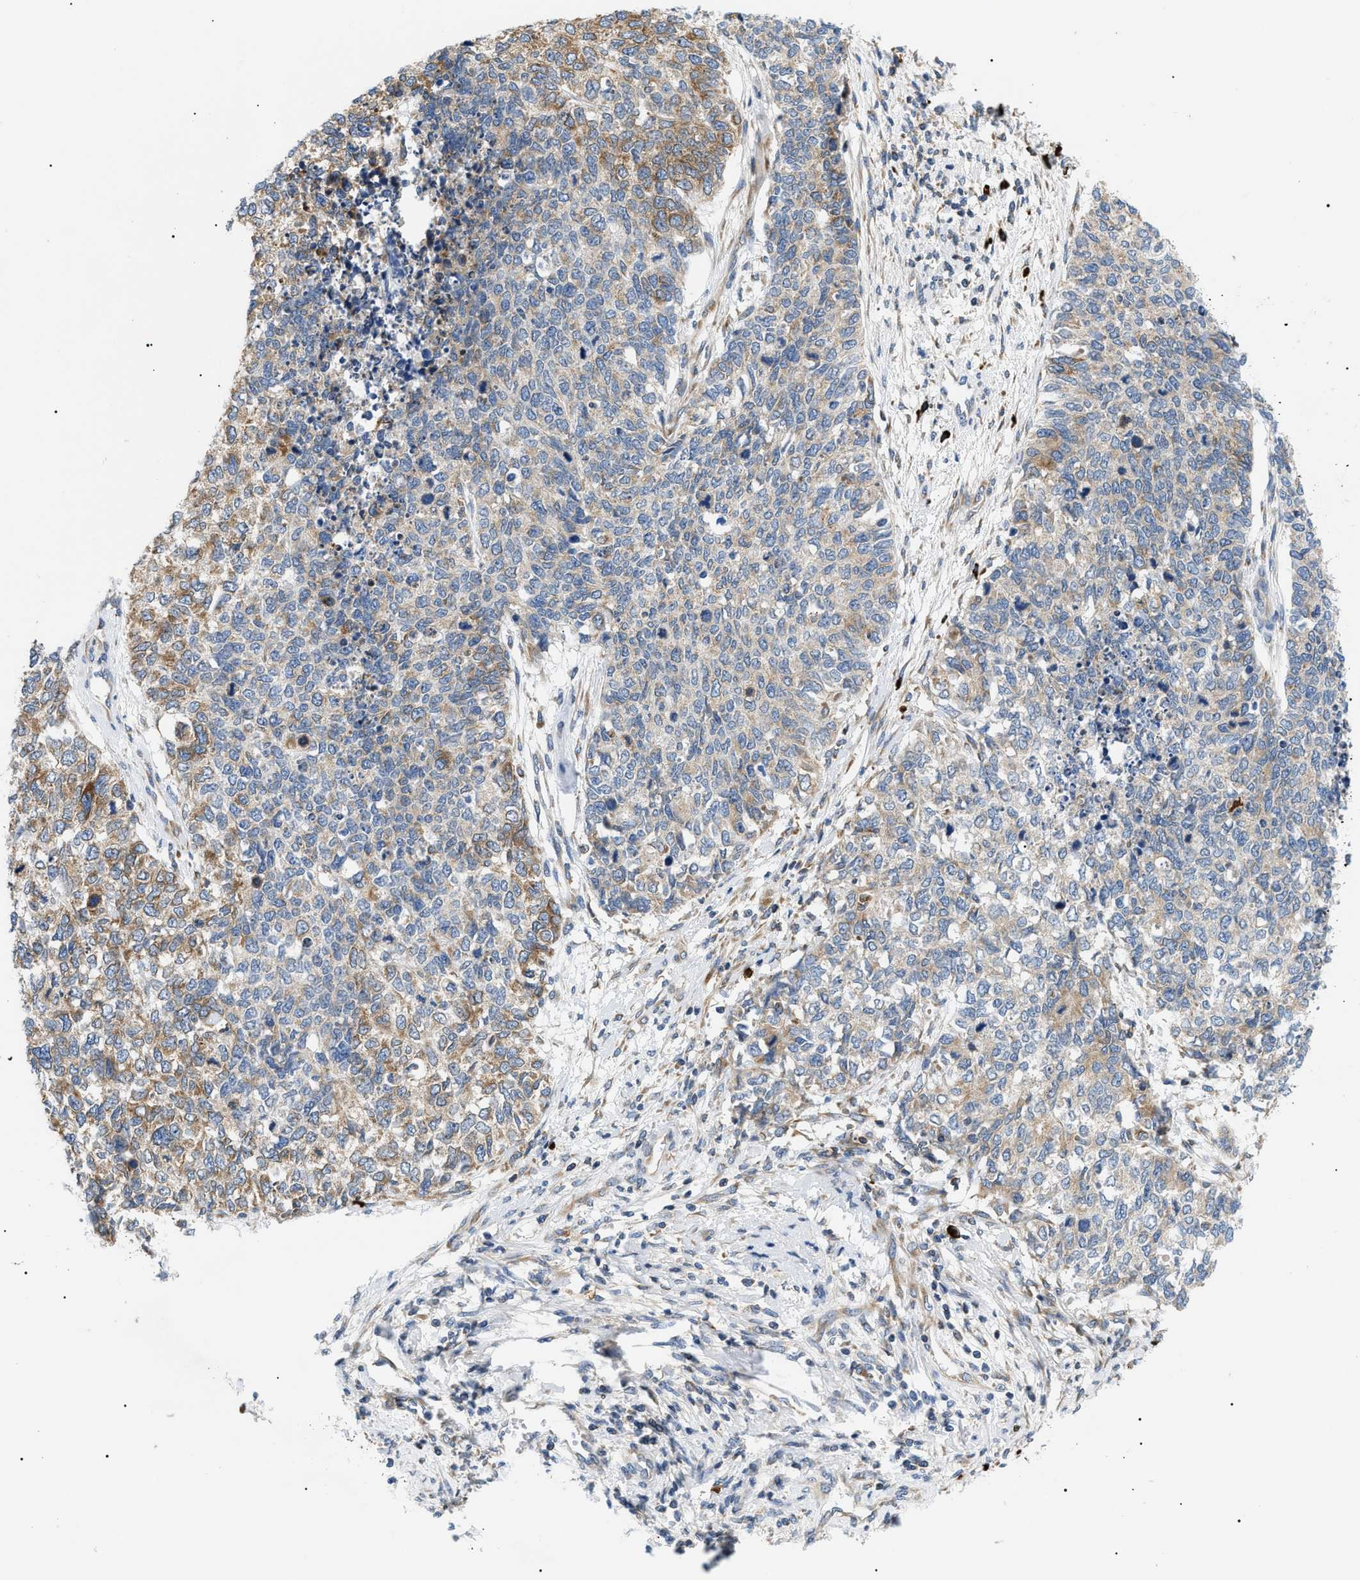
{"staining": {"intensity": "moderate", "quantity": "<25%", "location": "cytoplasmic/membranous"}, "tissue": "cervical cancer", "cell_type": "Tumor cells", "image_type": "cancer", "snomed": [{"axis": "morphology", "description": "Squamous cell carcinoma, NOS"}, {"axis": "topography", "description": "Cervix"}], "caption": "An IHC photomicrograph of neoplastic tissue is shown. Protein staining in brown labels moderate cytoplasmic/membranous positivity in cervical cancer (squamous cell carcinoma) within tumor cells.", "gene": "DERL1", "patient": {"sex": "female", "age": 63}}